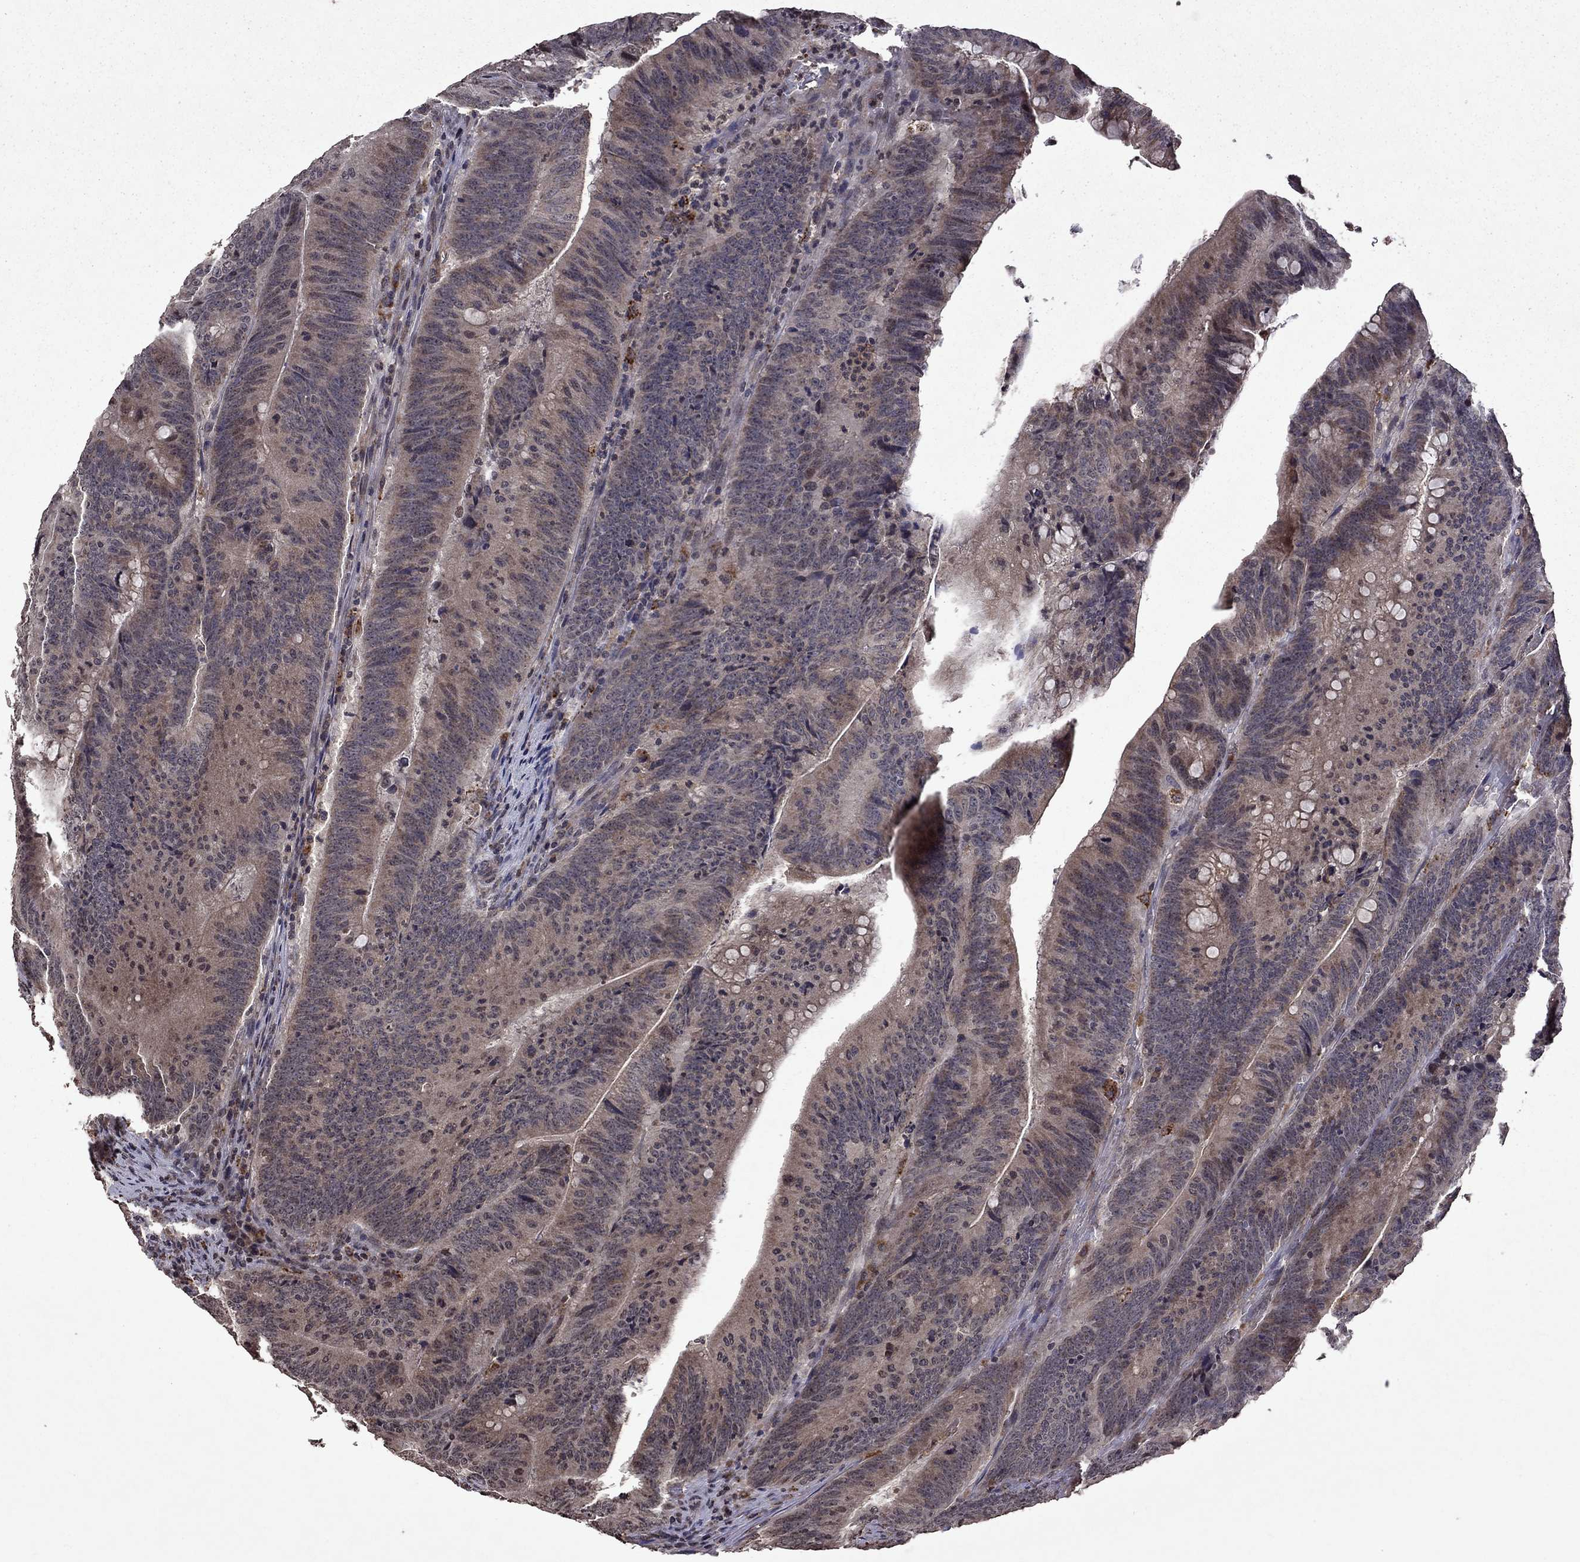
{"staining": {"intensity": "moderate", "quantity": "<25%", "location": "cytoplasmic/membranous"}, "tissue": "colorectal cancer", "cell_type": "Tumor cells", "image_type": "cancer", "snomed": [{"axis": "morphology", "description": "Adenocarcinoma, NOS"}, {"axis": "topography", "description": "Colon"}], "caption": "There is low levels of moderate cytoplasmic/membranous expression in tumor cells of colorectal cancer (adenocarcinoma), as demonstrated by immunohistochemical staining (brown color).", "gene": "NLGN1", "patient": {"sex": "female", "age": 87}}